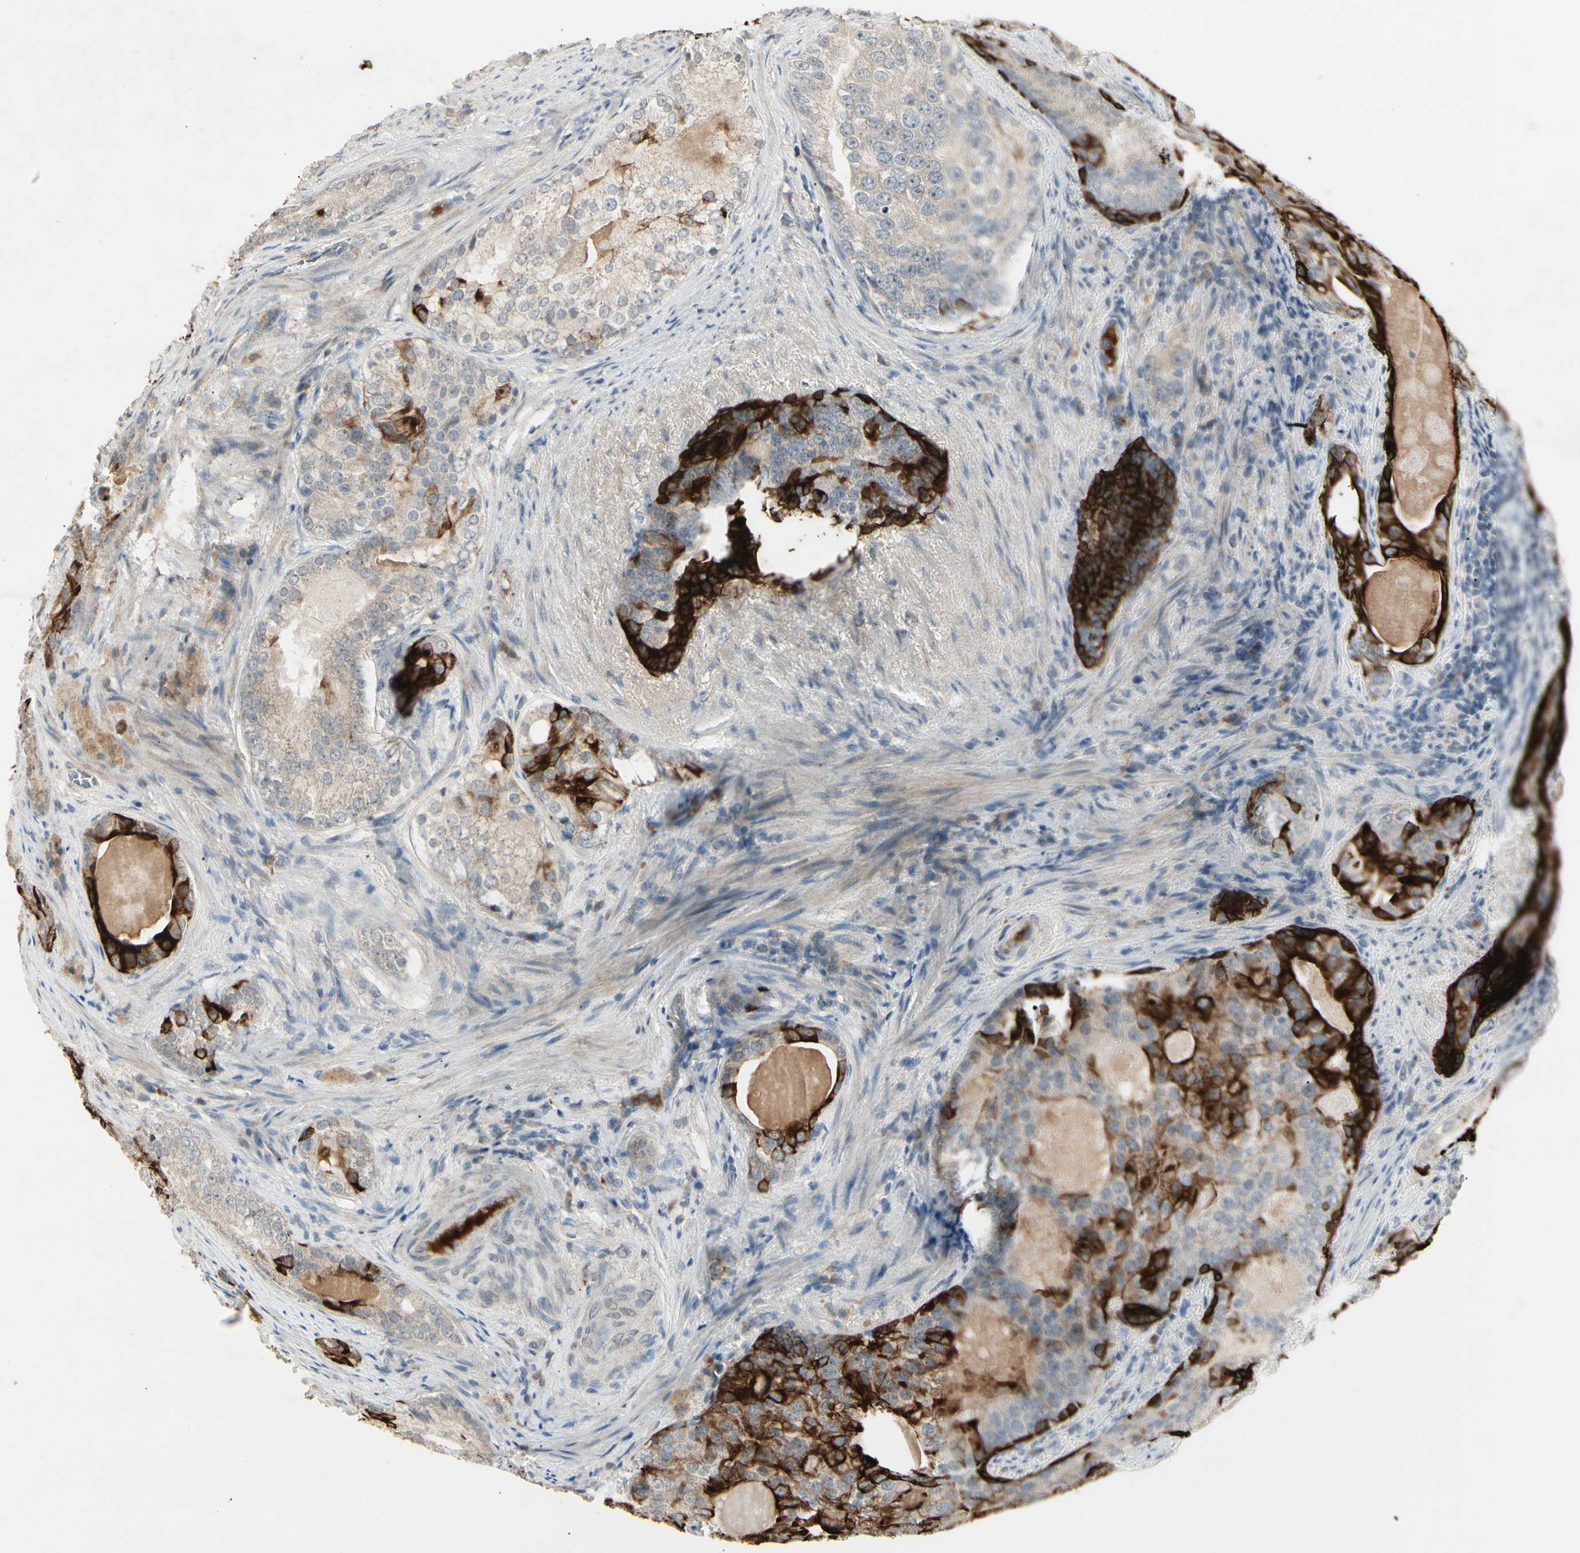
{"staining": {"intensity": "strong", "quantity": "25%-75%", "location": "cytoplasmic/membranous"}, "tissue": "prostate cancer", "cell_type": "Tumor cells", "image_type": "cancer", "snomed": [{"axis": "morphology", "description": "Adenocarcinoma, High grade"}, {"axis": "topography", "description": "Prostate"}], "caption": "Immunohistochemical staining of prostate high-grade adenocarcinoma exhibits strong cytoplasmic/membranous protein positivity in about 25%-75% of tumor cells.", "gene": "SKIL", "patient": {"sex": "male", "age": 66}}